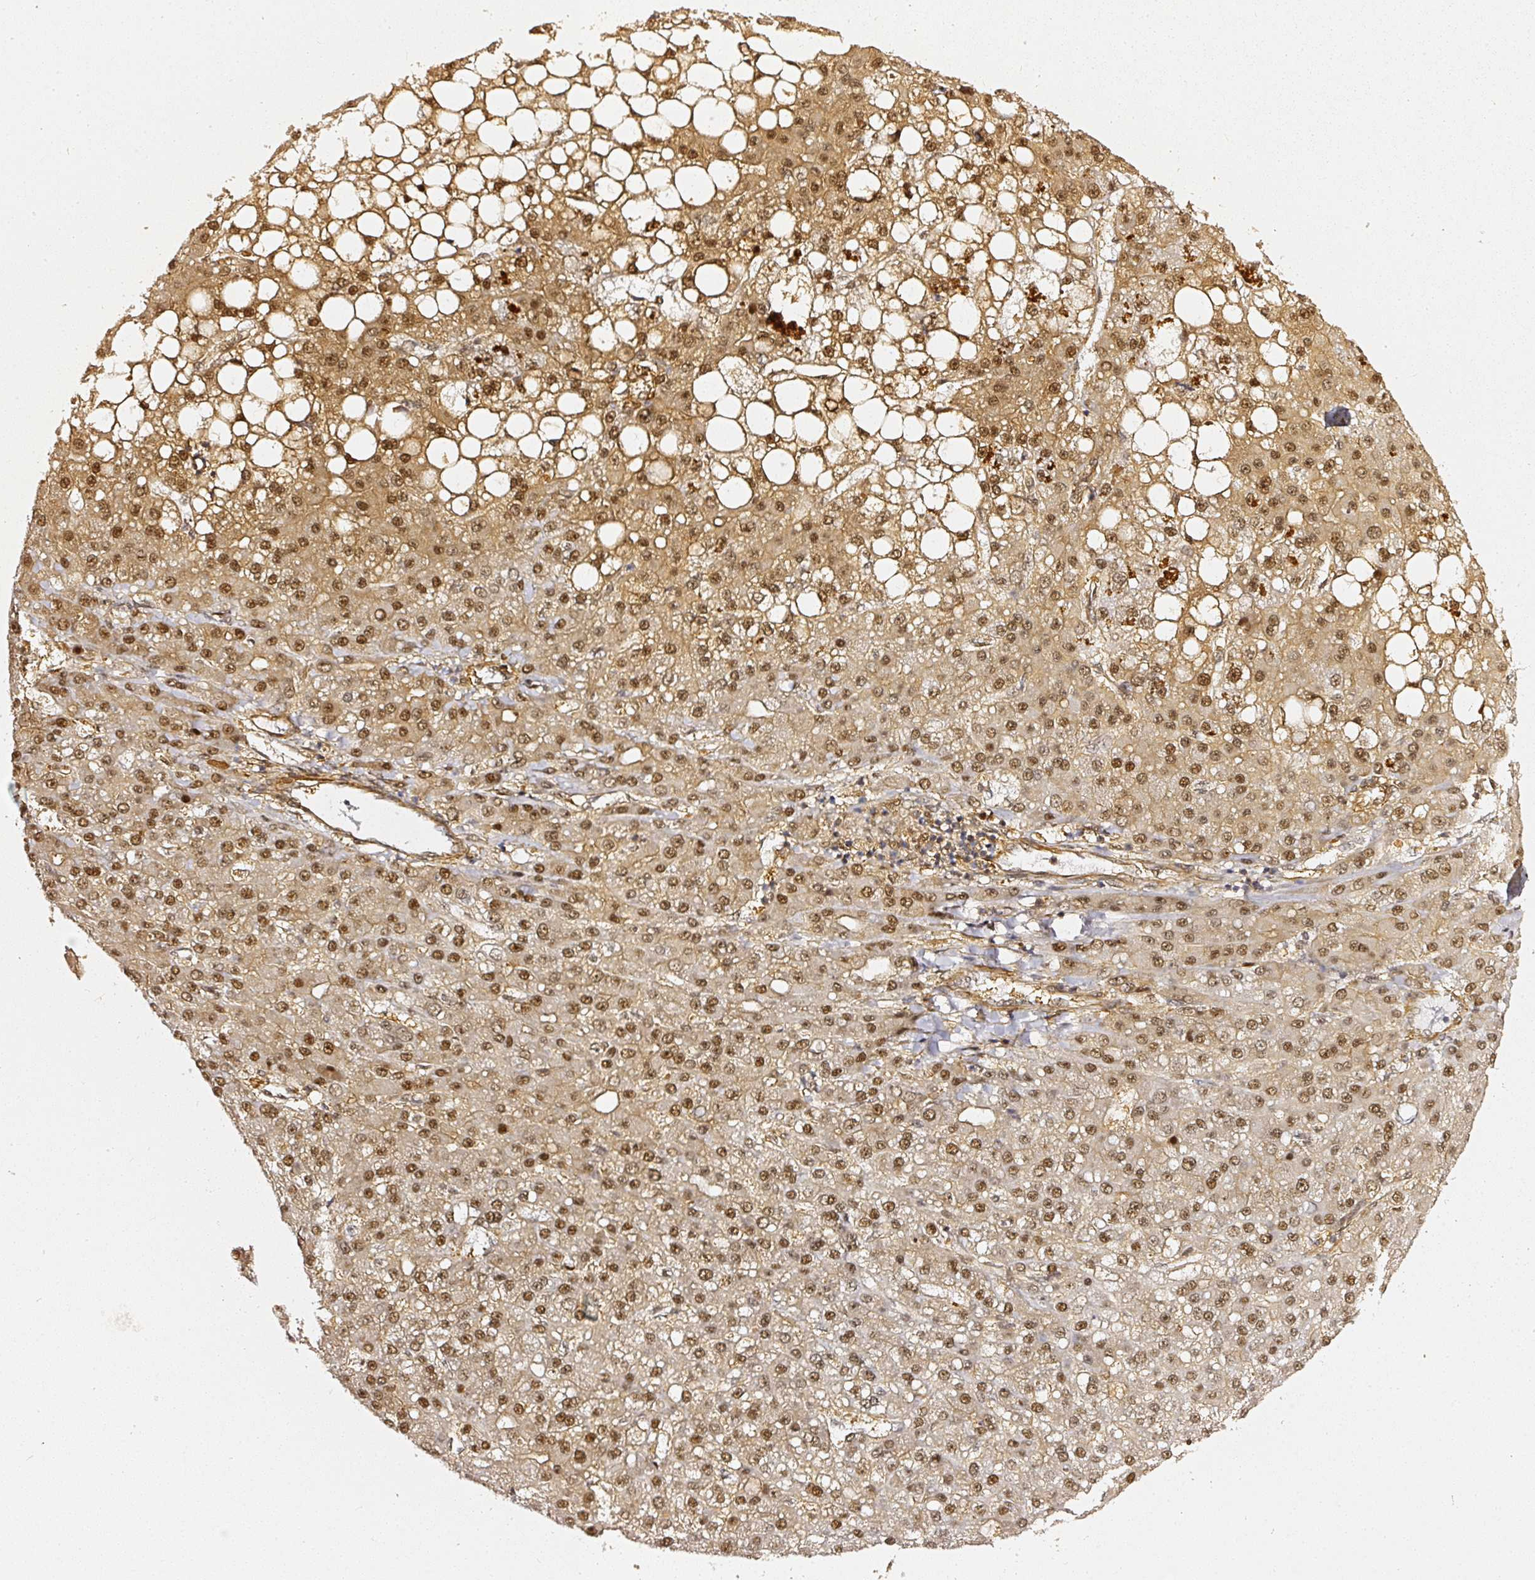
{"staining": {"intensity": "strong", "quantity": ">75%", "location": "cytoplasmic/membranous,nuclear"}, "tissue": "liver cancer", "cell_type": "Tumor cells", "image_type": "cancer", "snomed": [{"axis": "morphology", "description": "Carcinoma, Hepatocellular, NOS"}, {"axis": "topography", "description": "Liver"}], "caption": "Human liver hepatocellular carcinoma stained with a brown dye displays strong cytoplasmic/membranous and nuclear positive expression in approximately >75% of tumor cells.", "gene": "PSMD1", "patient": {"sex": "male", "age": 67}}